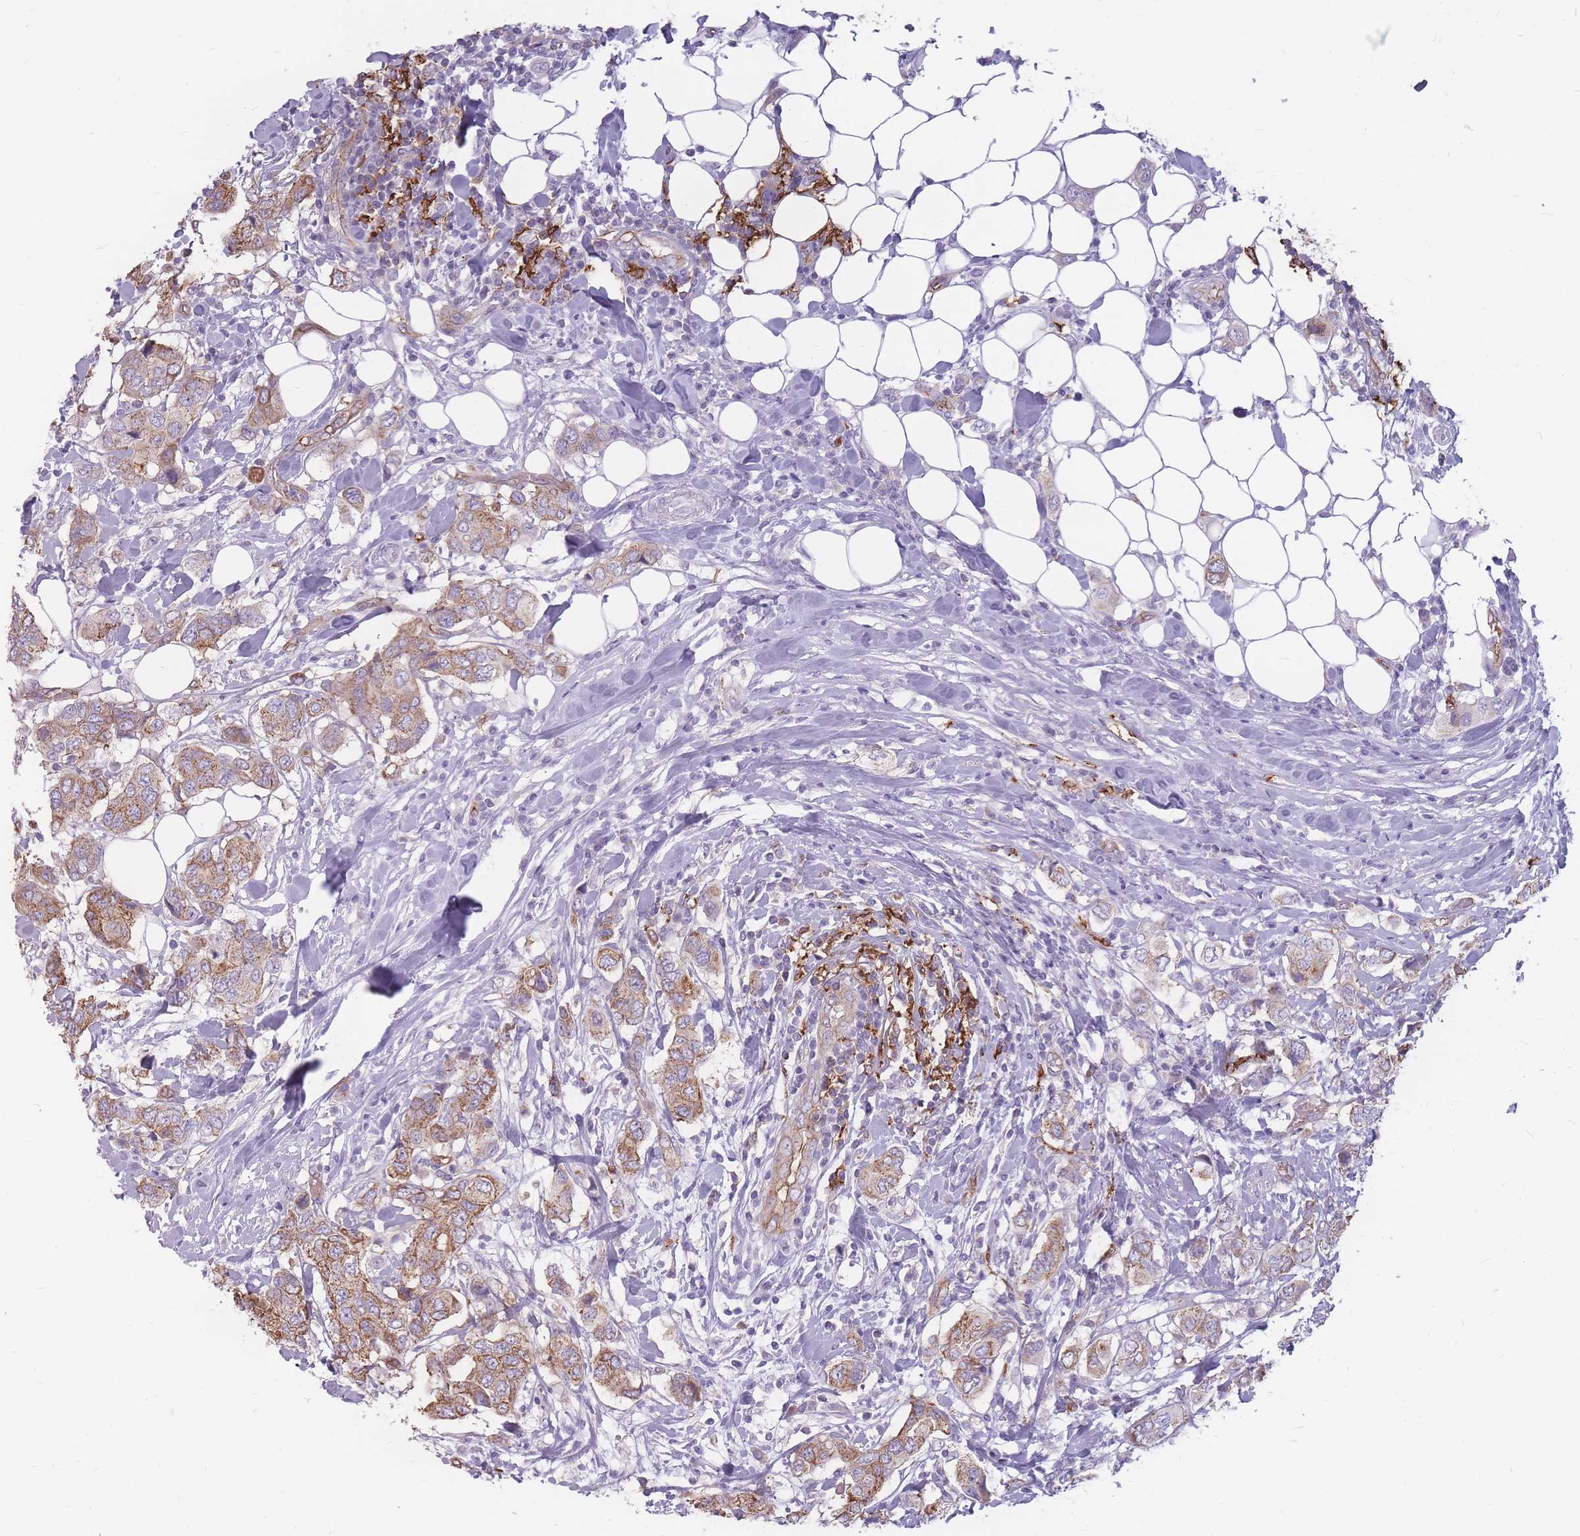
{"staining": {"intensity": "moderate", "quantity": ">75%", "location": "cytoplasmic/membranous"}, "tissue": "breast cancer", "cell_type": "Tumor cells", "image_type": "cancer", "snomed": [{"axis": "morphology", "description": "Lobular carcinoma"}, {"axis": "topography", "description": "Breast"}], "caption": "An immunohistochemistry (IHC) photomicrograph of tumor tissue is shown. Protein staining in brown shows moderate cytoplasmic/membranous positivity in lobular carcinoma (breast) within tumor cells.", "gene": "GNA11", "patient": {"sex": "female", "age": 51}}